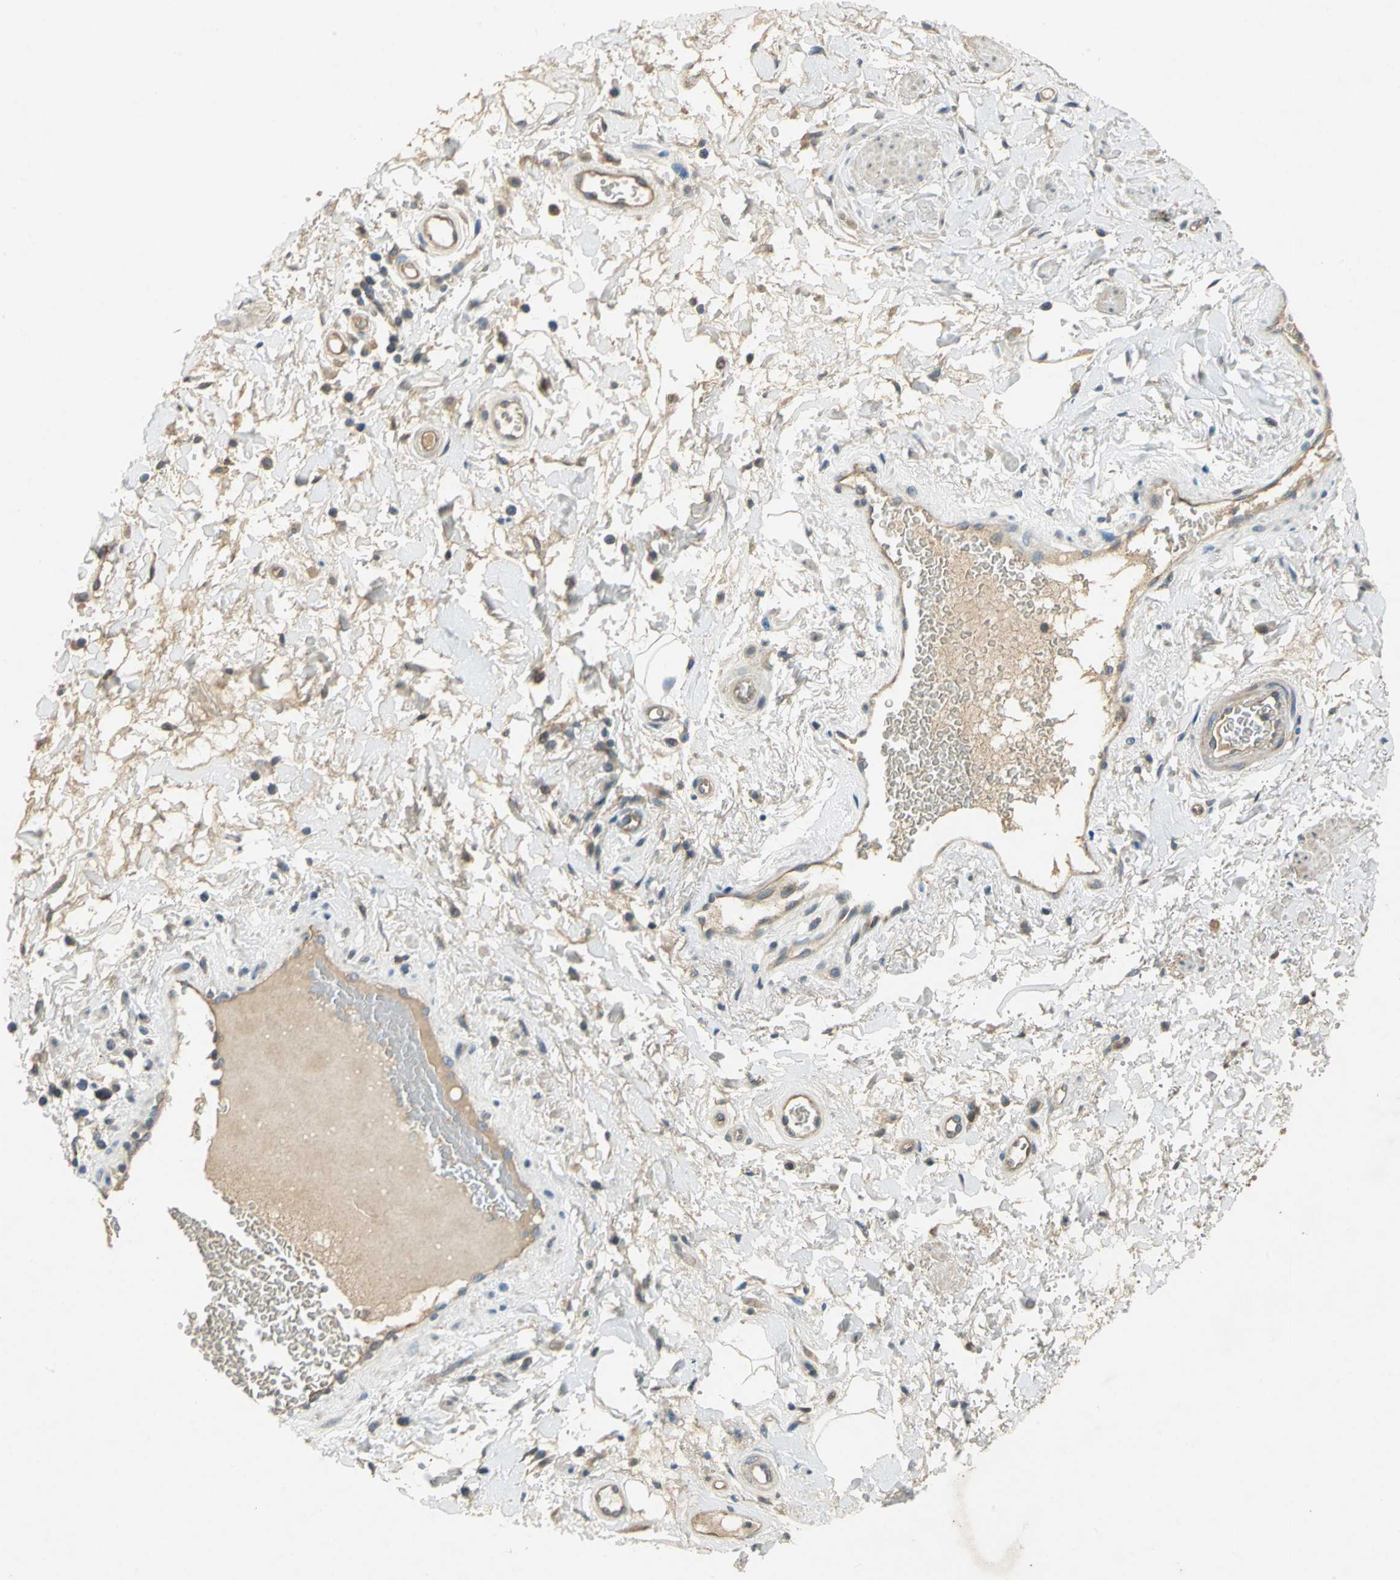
{"staining": {"intensity": "negative", "quantity": "none", "location": "none"}, "tissue": "adipose tissue", "cell_type": "Adipocytes", "image_type": "normal", "snomed": [{"axis": "morphology", "description": "Normal tissue, NOS"}, {"axis": "topography", "description": "Soft tissue"}, {"axis": "topography", "description": "Peripheral nerve tissue"}], "caption": "This is an immunohistochemistry histopathology image of benign adipose tissue. There is no positivity in adipocytes.", "gene": "EMCN", "patient": {"sex": "female", "age": 71}}